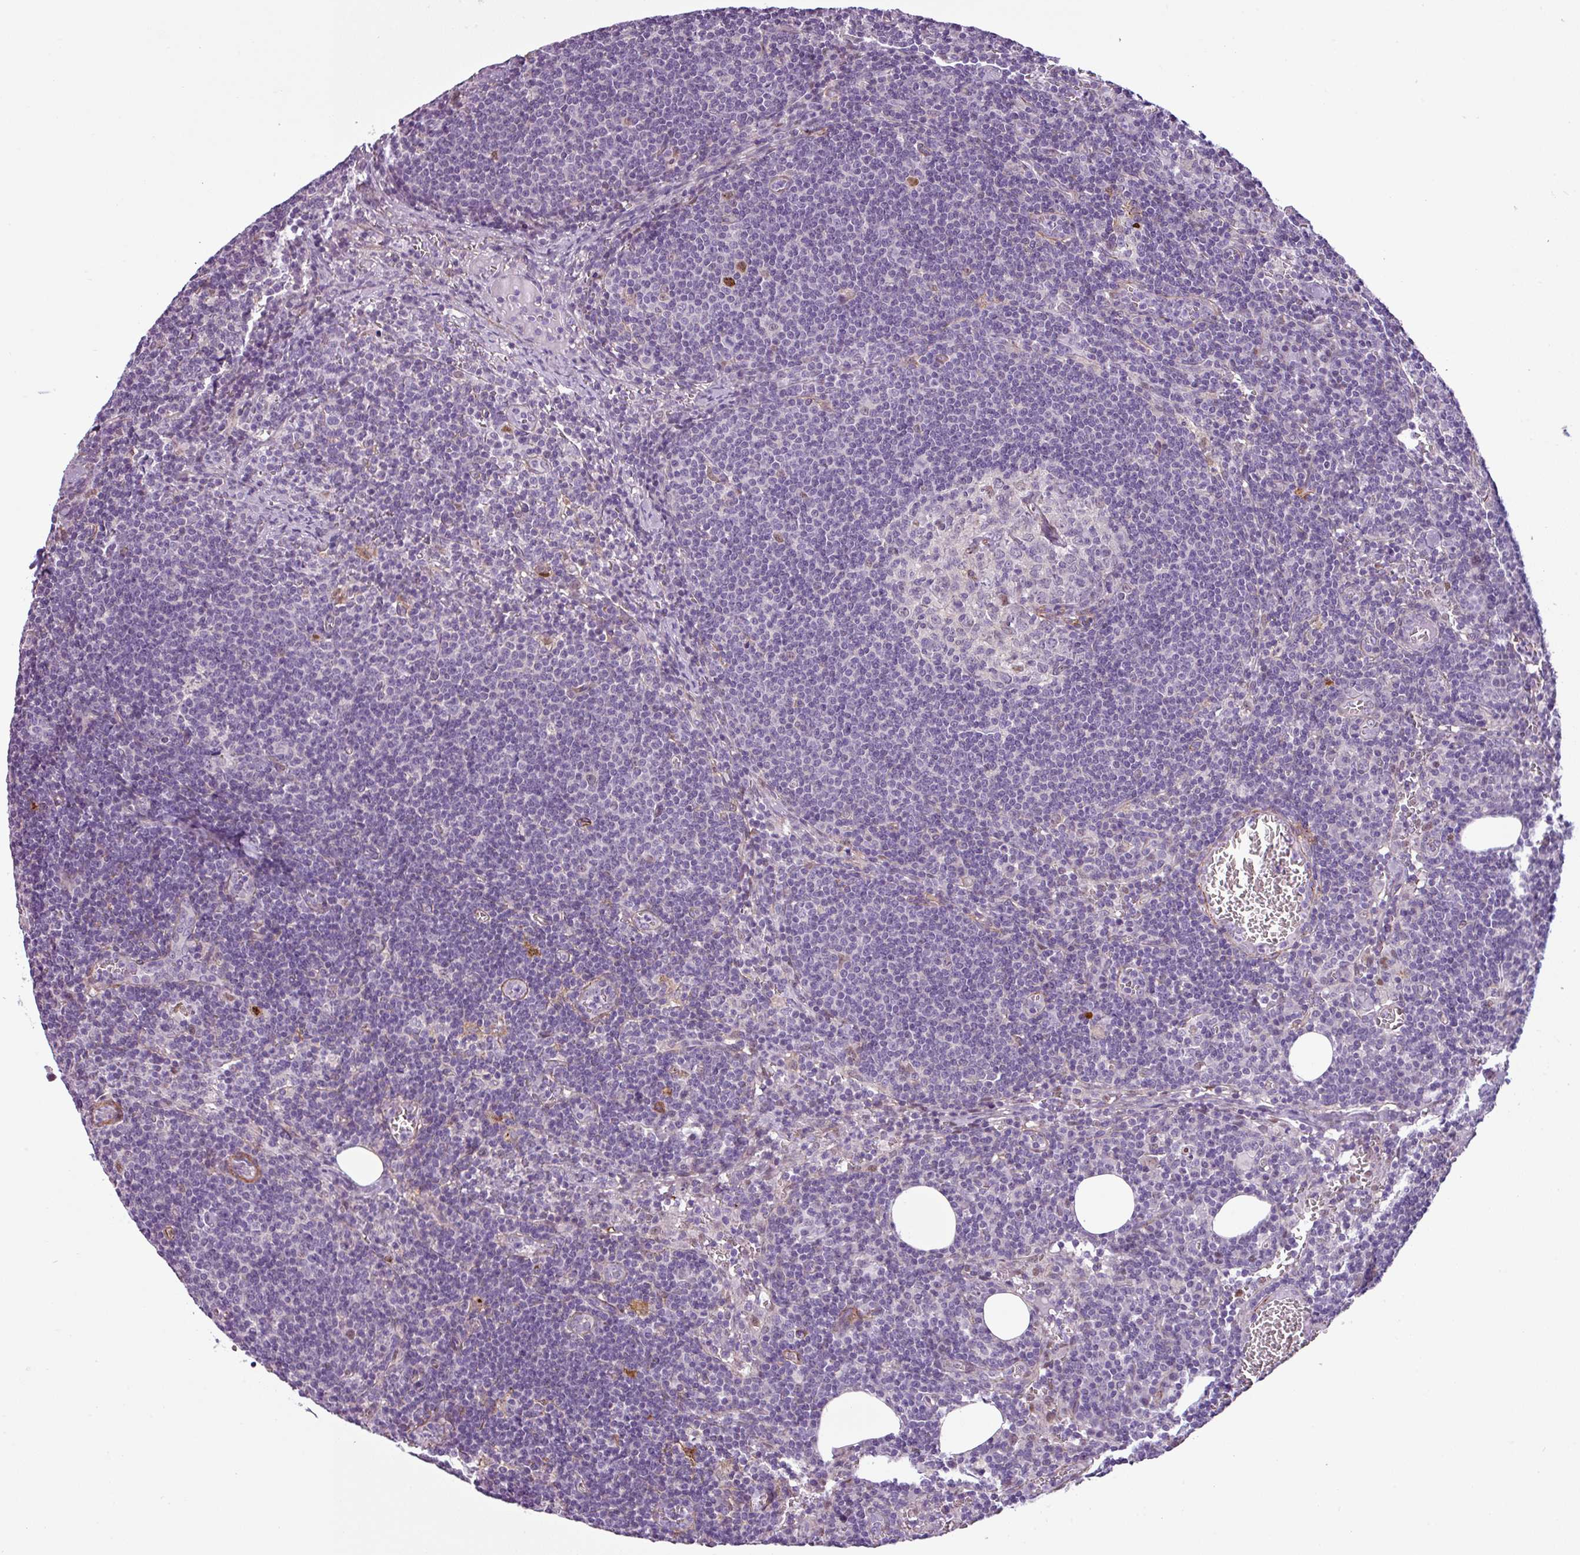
{"staining": {"intensity": "weak", "quantity": "<25%", "location": "cytoplasmic/membranous,nuclear"}, "tissue": "lymph node", "cell_type": "Germinal center cells", "image_type": "normal", "snomed": [{"axis": "morphology", "description": "Normal tissue, NOS"}, {"axis": "topography", "description": "Lymph node"}], "caption": "This is an immunohistochemistry micrograph of benign lymph node. There is no expression in germinal center cells.", "gene": "ATP10A", "patient": {"sex": "female", "age": 27}}